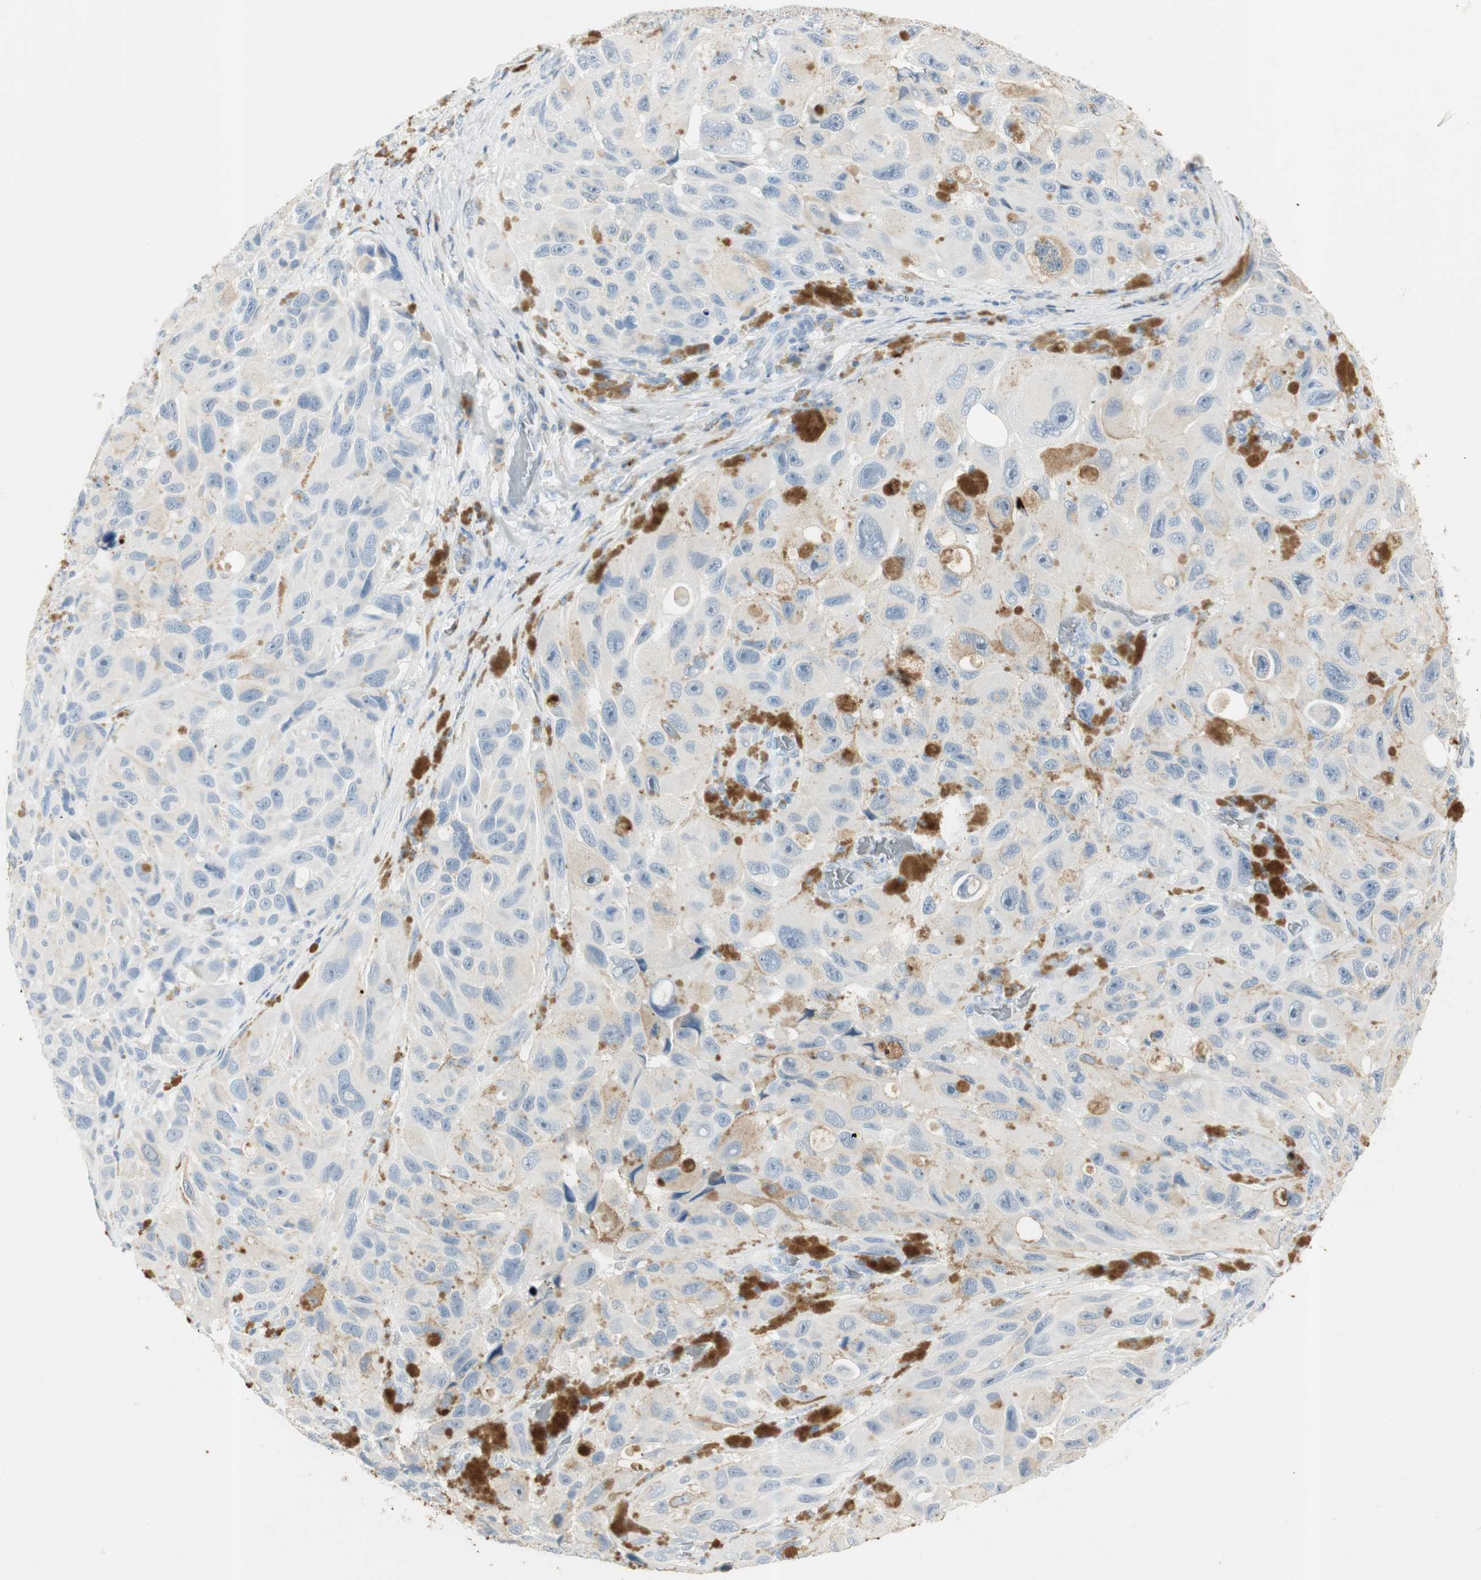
{"staining": {"intensity": "negative", "quantity": "none", "location": "none"}, "tissue": "melanoma", "cell_type": "Tumor cells", "image_type": "cancer", "snomed": [{"axis": "morphology", "description": "Malignant melanoma, NOS"}, {"axis": "topography", "description": "Skin"}], "caption": "Melanoma was stained to show a protein in brown. There is no significant staining in tumor cells.", "gene": "PRTN3", "patient": {"sex": "female", "age": 73}}